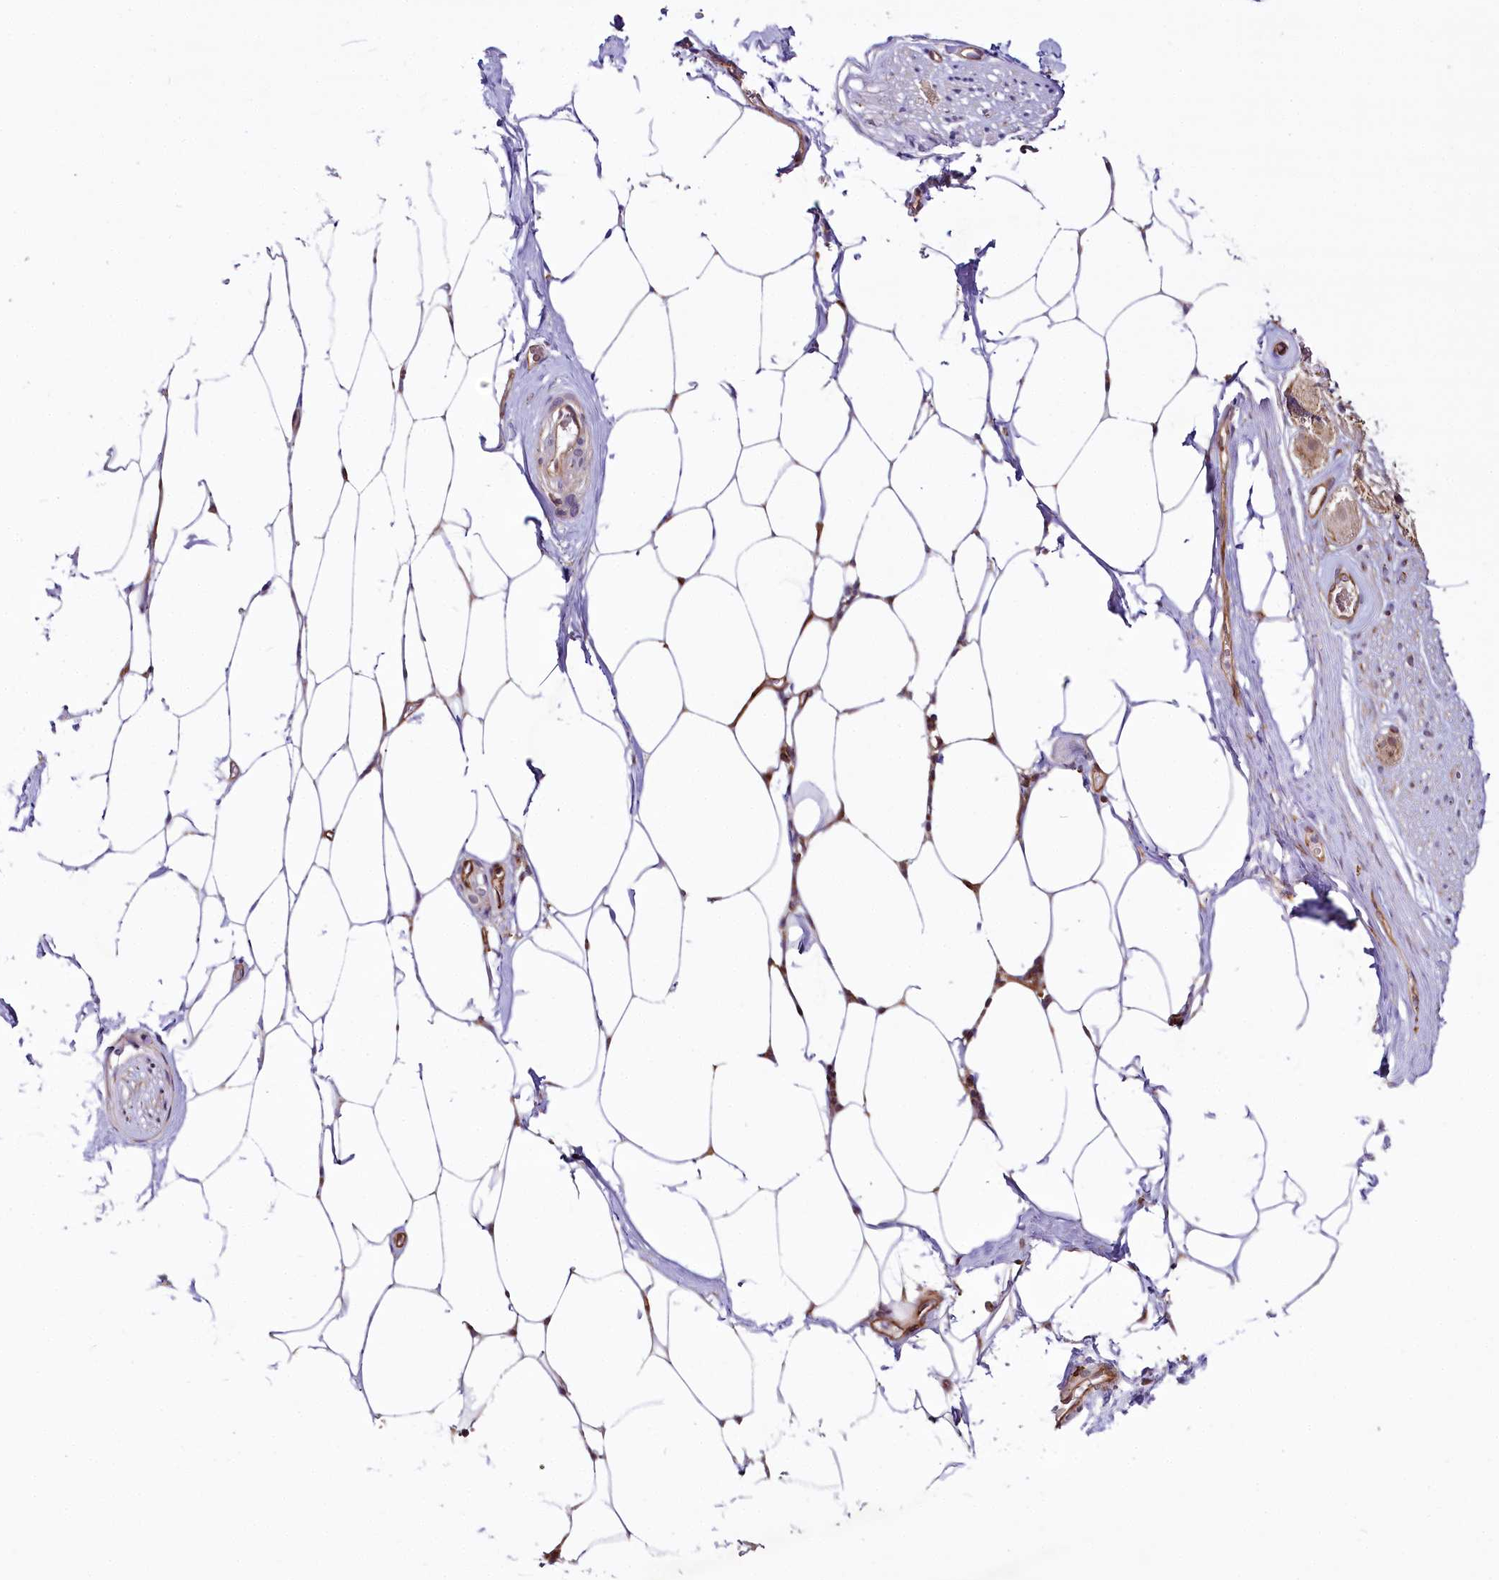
{"staining": {"intensity": "moderate", "quantity": ">75%", "location": "nuclear"}, "tissue": "adipose tissue", "cell_type": "Adipocytes", "image_type": "normal", "snomed": [{"axis": "morphology", "description": "Normal tissue, NOS"}, {"axis": "morphology", "description": "Adenocarcinoma, Low grade"}, {"axis": "topography", "description": "Prostate"}, {"axis": "topography", "description": "Peripheral nerve tissue"}], "caption": "The micrograph demonstrates staining of normal adipose tissue, revealing moderate nuclear protein positivity (brown color) within adipocytes.", "gene": "COPG1", "patient": {"sex": "male", "age": 63}}